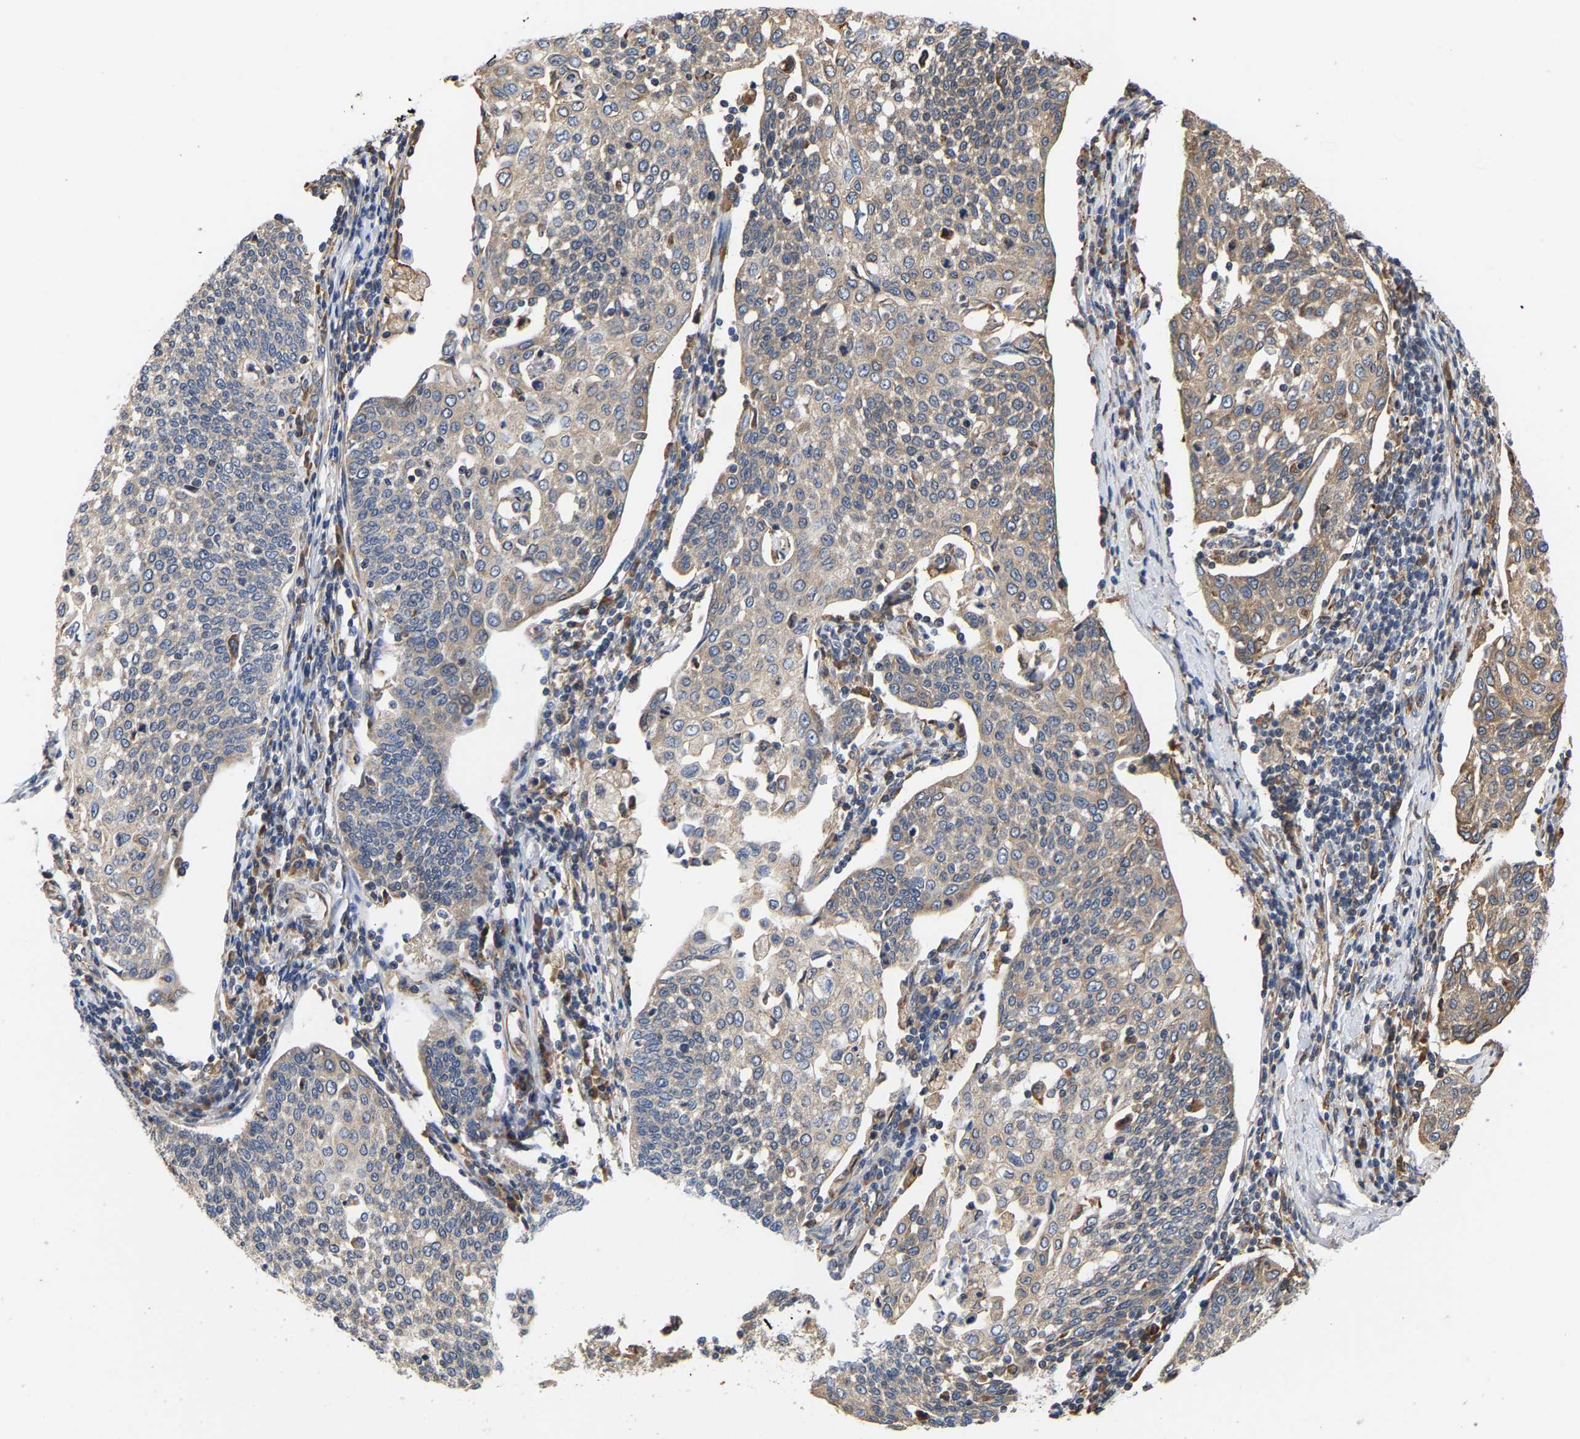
{"staining": {"intensity": "weak", "quantity": "<25%", "location": "cytoplasmic/membranous"}, "tissue": "cervical cancer", "cell_type": "Tumor cells", "image_type": "cancer", "snomed": [{"axis": "morphology", "description": "Squamous cell carcinoma, NOS"}, {"axis": "topography", "description": "Cervix"}], "caption": "The image displays no significant staining in tumor cells of cervical cancer.", "gene": "ARAP1", "patient": {"sex": "female", "age": 34}}